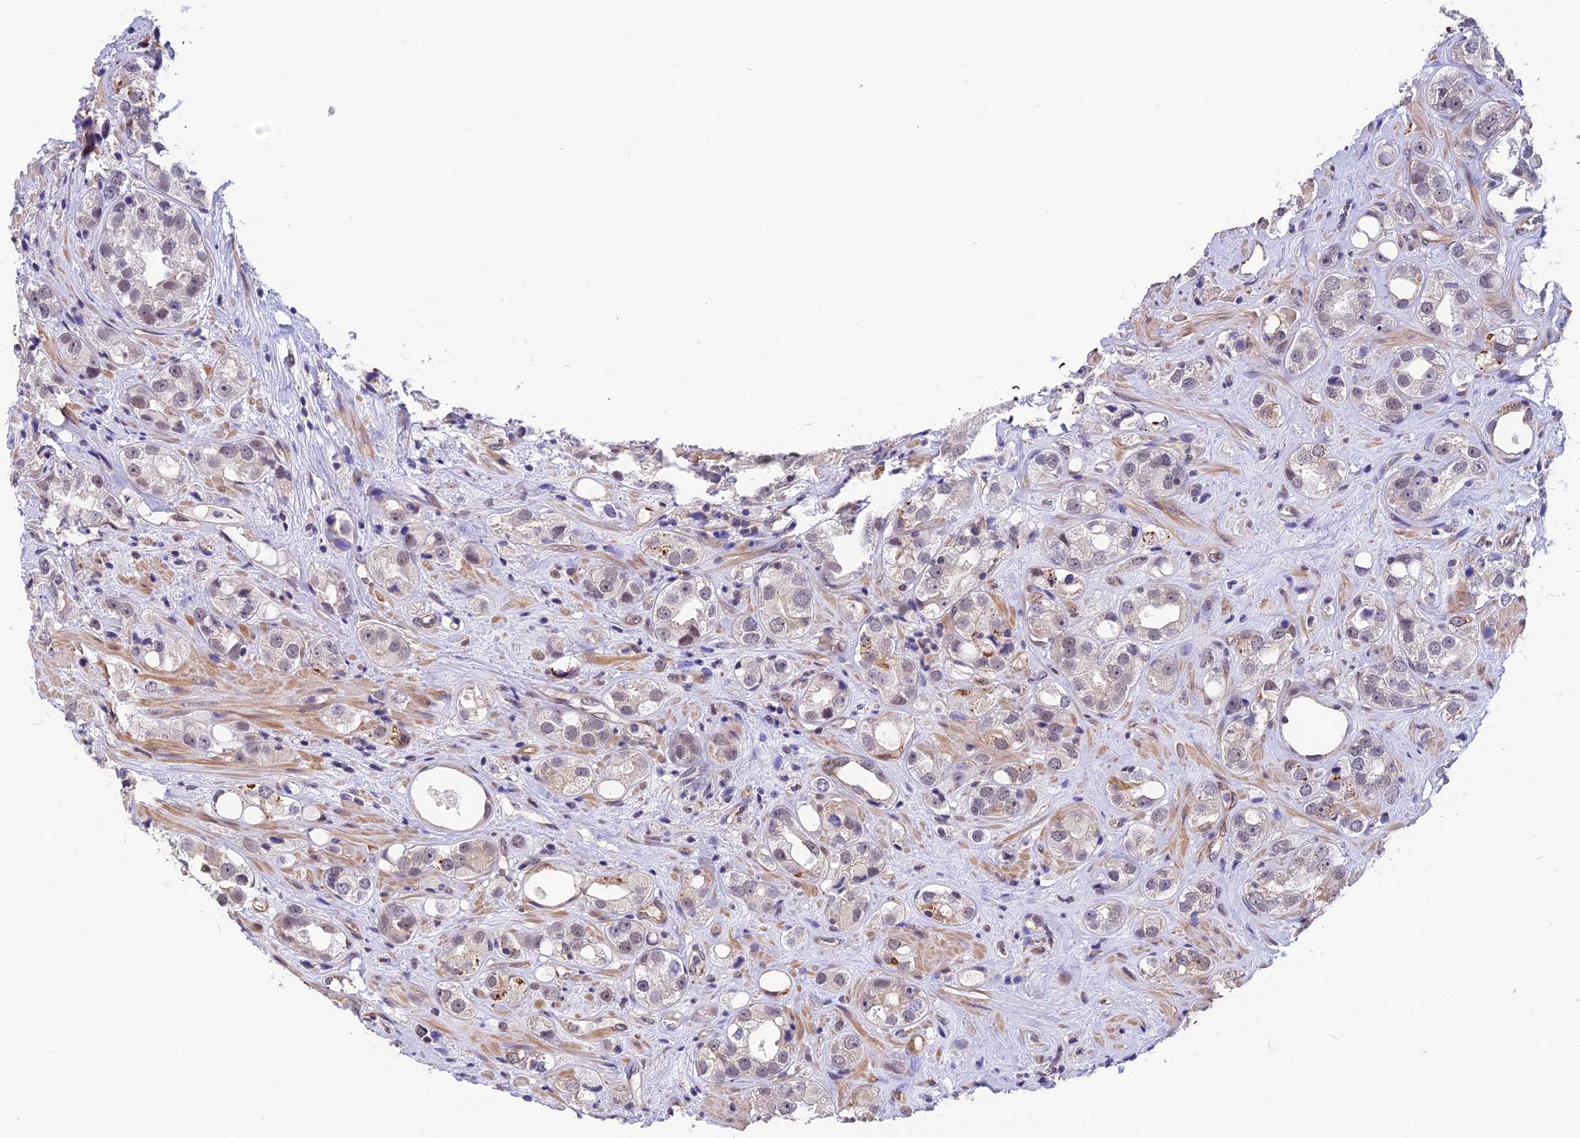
{"staining": {"intensity": "negative", "quantity": "none", "location": "none"}, "tissue": "prostate cancer", "cell_type": "Tumor cells", "image_type": "cancer", "snomed": [{"axis": "morphology", "description": "Adenocarcinoma, NOS"}, {"axis": "topography", "description": "Prostate"}], "caption": "Immunohistochemistry of human prostate cancer (adenocarcinoma) demonstrates no expression in tumor cells. The staining is performed using DAB brown chromogen with nuclei counter-stained in using hematoxylin.", "gene": "ZC3H4", "patient": {"sex": "male", "age": 79}}